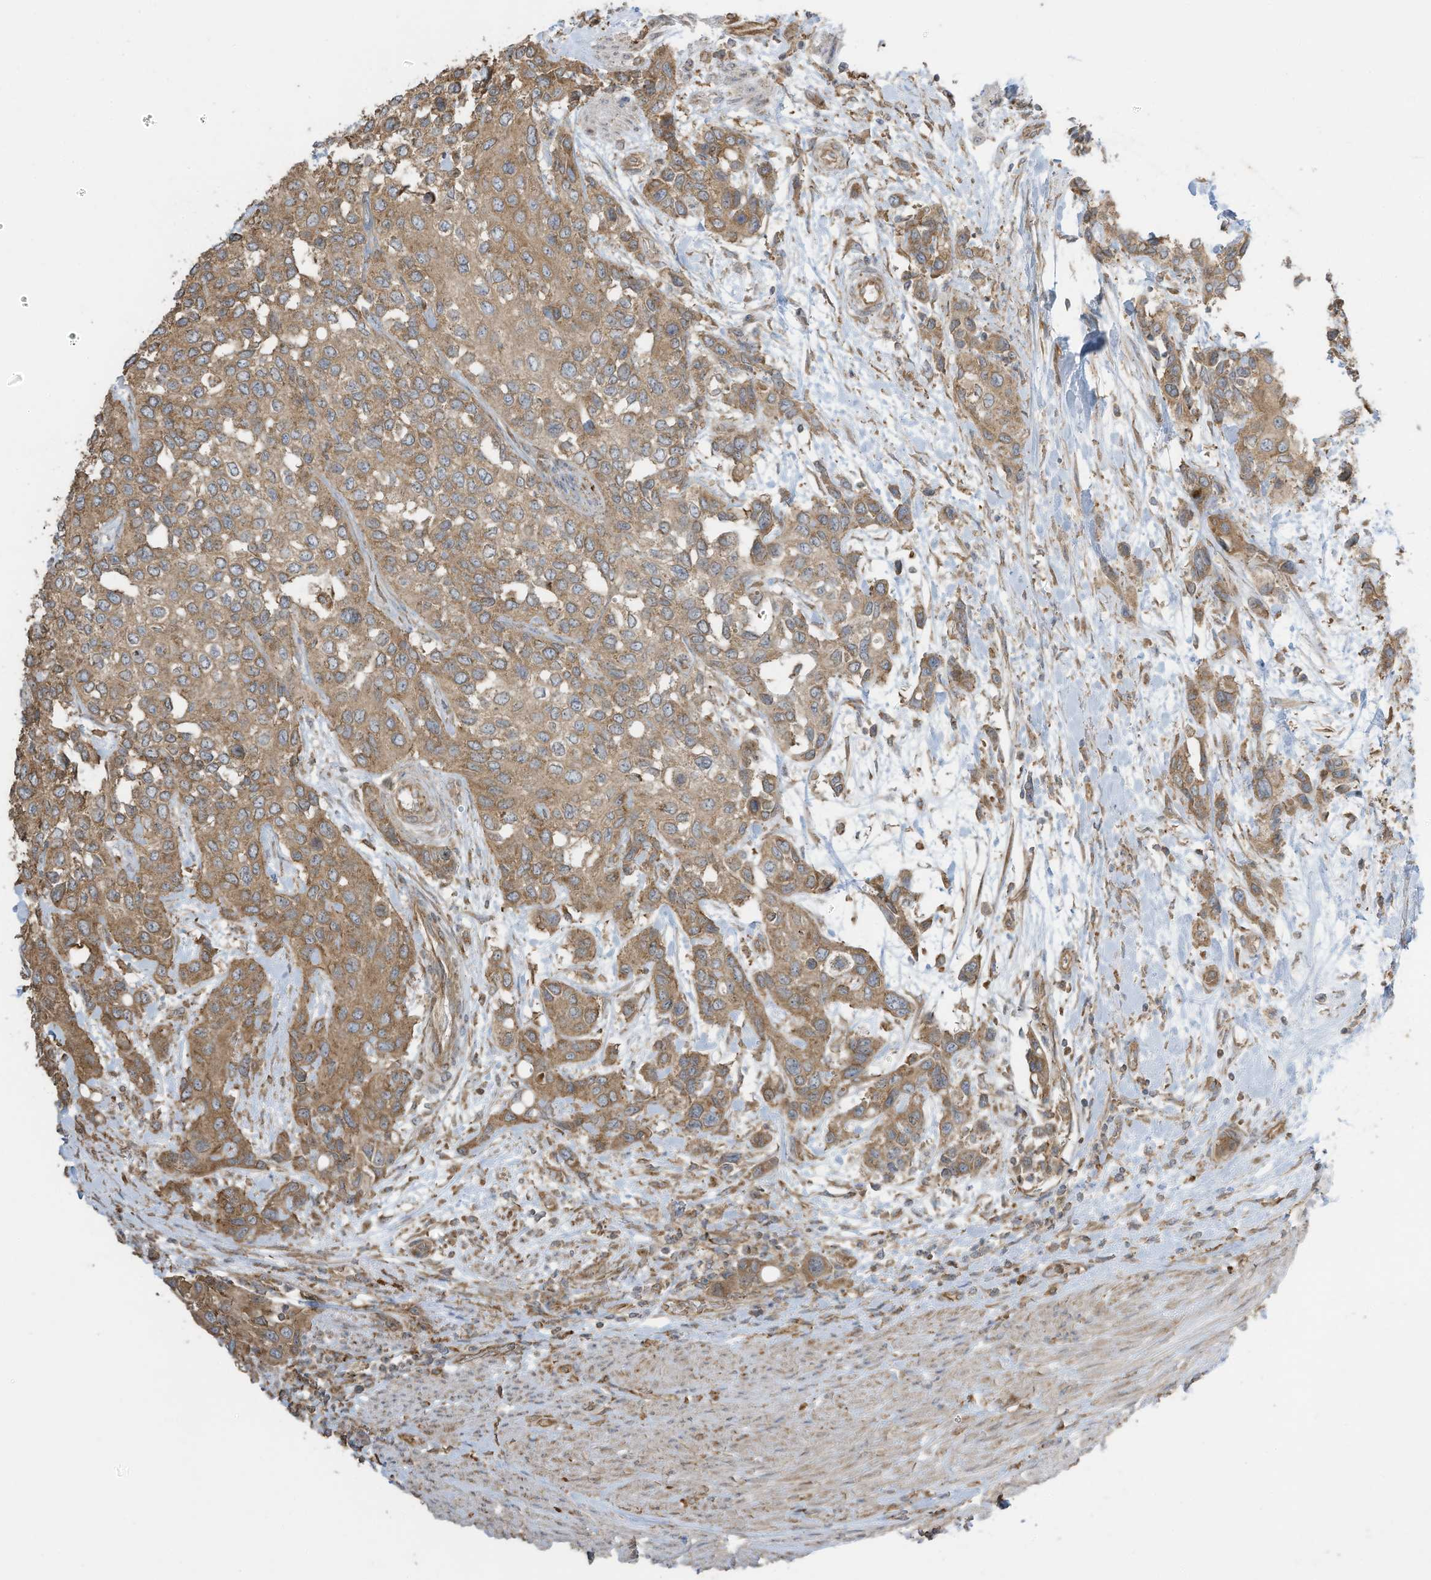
{"staining": {"intensity": "moderate", "quantity": ">75%", "location": "cytoplasmic/membranous"}, "tissue": "urothelial cancer", "cell_type": "Tumor cells", "image_type": "cancer", "snomed": [{"axis": "morphology", "description": "Normal tissue, NOS"}, {"axis": "morphology", "description": "Urothelial carcinoma, High grade"}, {"axis": "topography", "description": "Vascular tissue"}, {"axis": "topography", "description": "Urinary bladder"}], "caption": "Immunohistochemistry histopathology image of high-grade urothelial carcinoma stained for a protein (brown), which reveals medium levels of moderate cytoplasmic/membranous expression in approximately >75% of tumor cells.", "gene": "CGAS", "patient": {"sex": "female", "age": 56}}